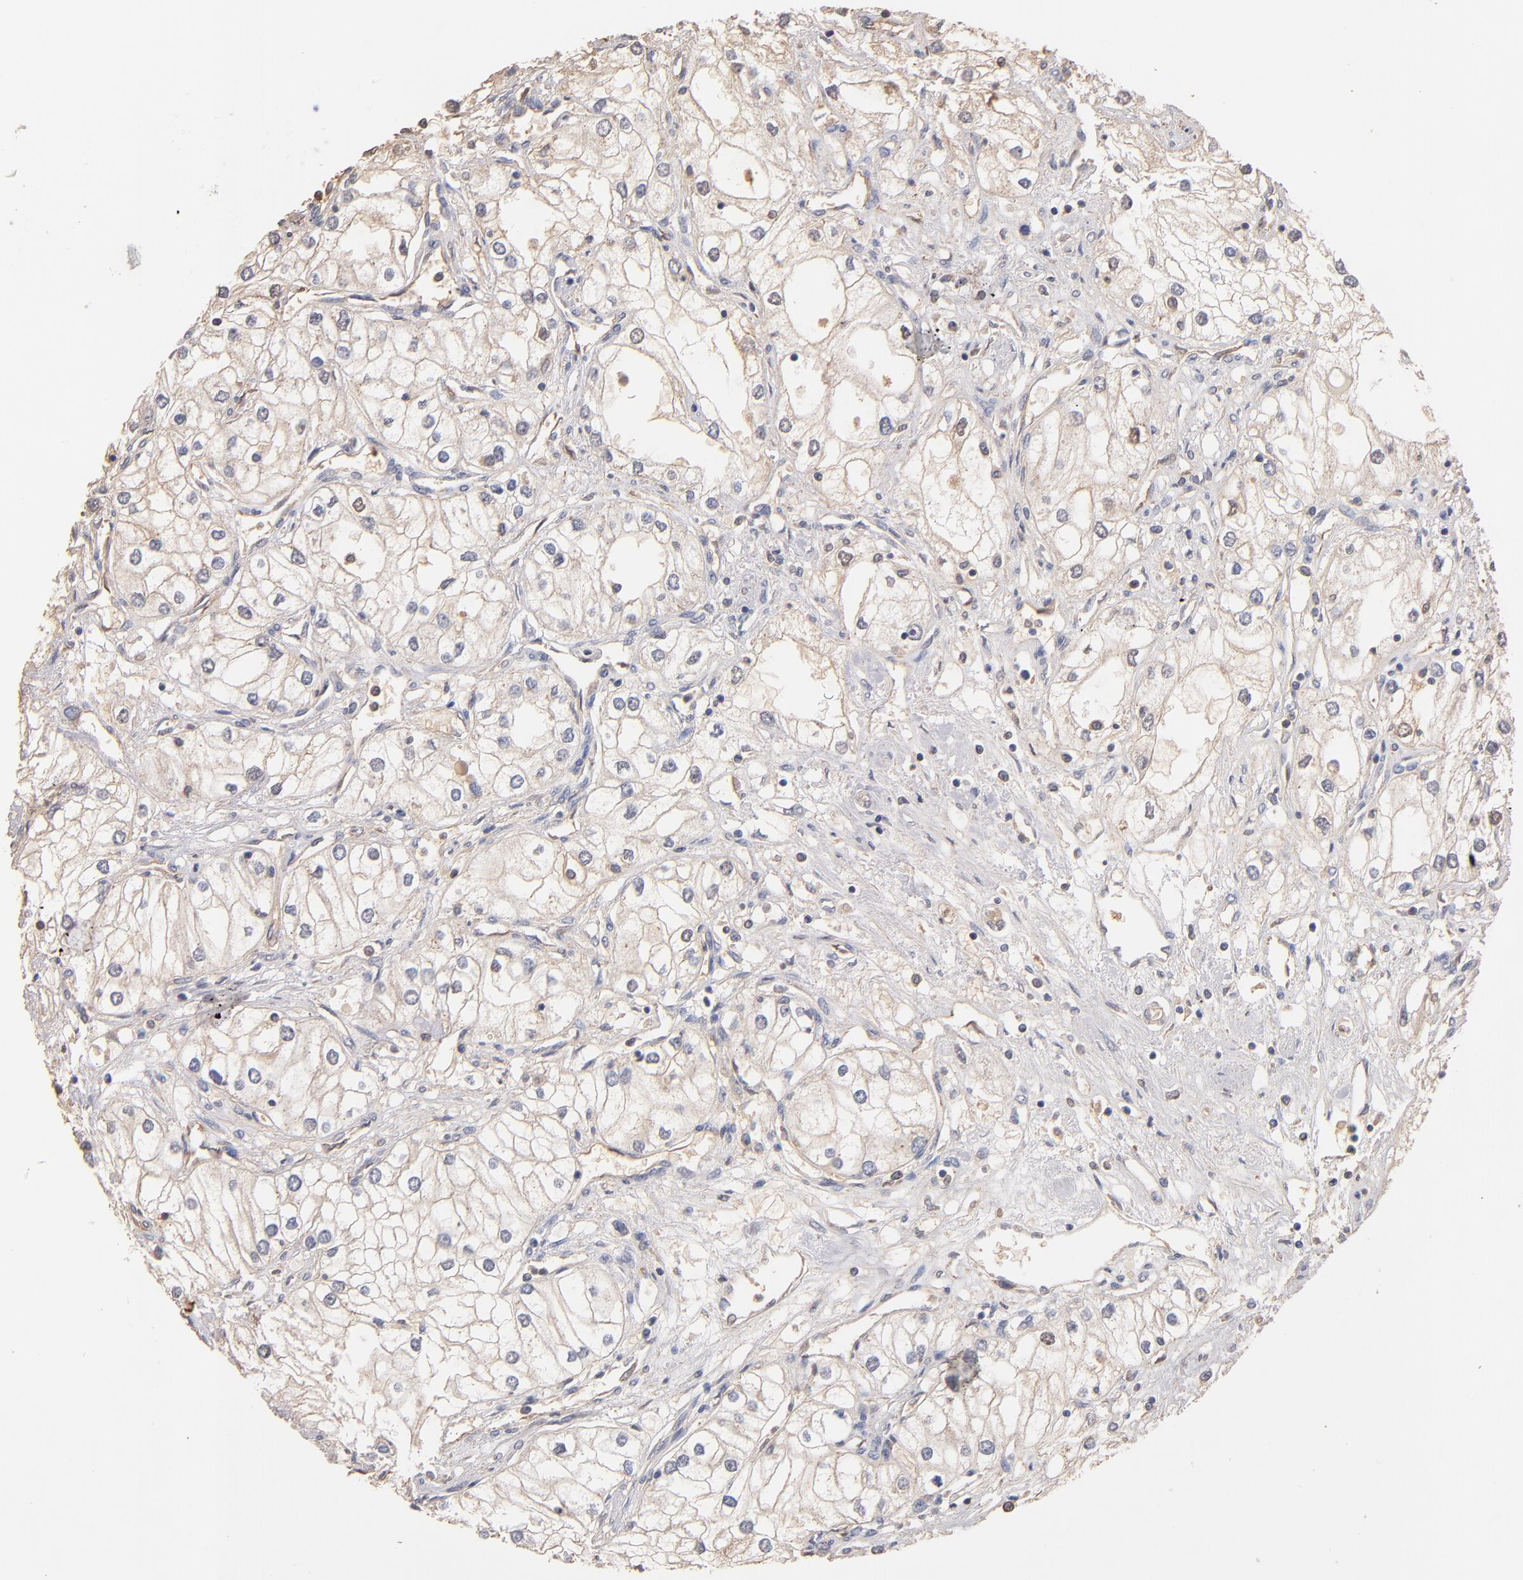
{"staining": {"intensity": "weak", "quantity": "<25%", "location": "cytoplasmic/membranous,nuclear"}, "tissue": "renal cancer", "cell_type": "Tumor cells", "image_type": "cancer", "snomed": [{"axis": "morphology", "description": "Adenocarcinoma, NOS"}, {"axis": "topography", "description": "Kidney"}], "caption": "IHC micrograph of renal cancer (adenocarcinoma) stained for a protein (brown), which reveals no staining in tumor cells.", "gene": "RO60", "patient": {"sex": "male", "age": 57}}